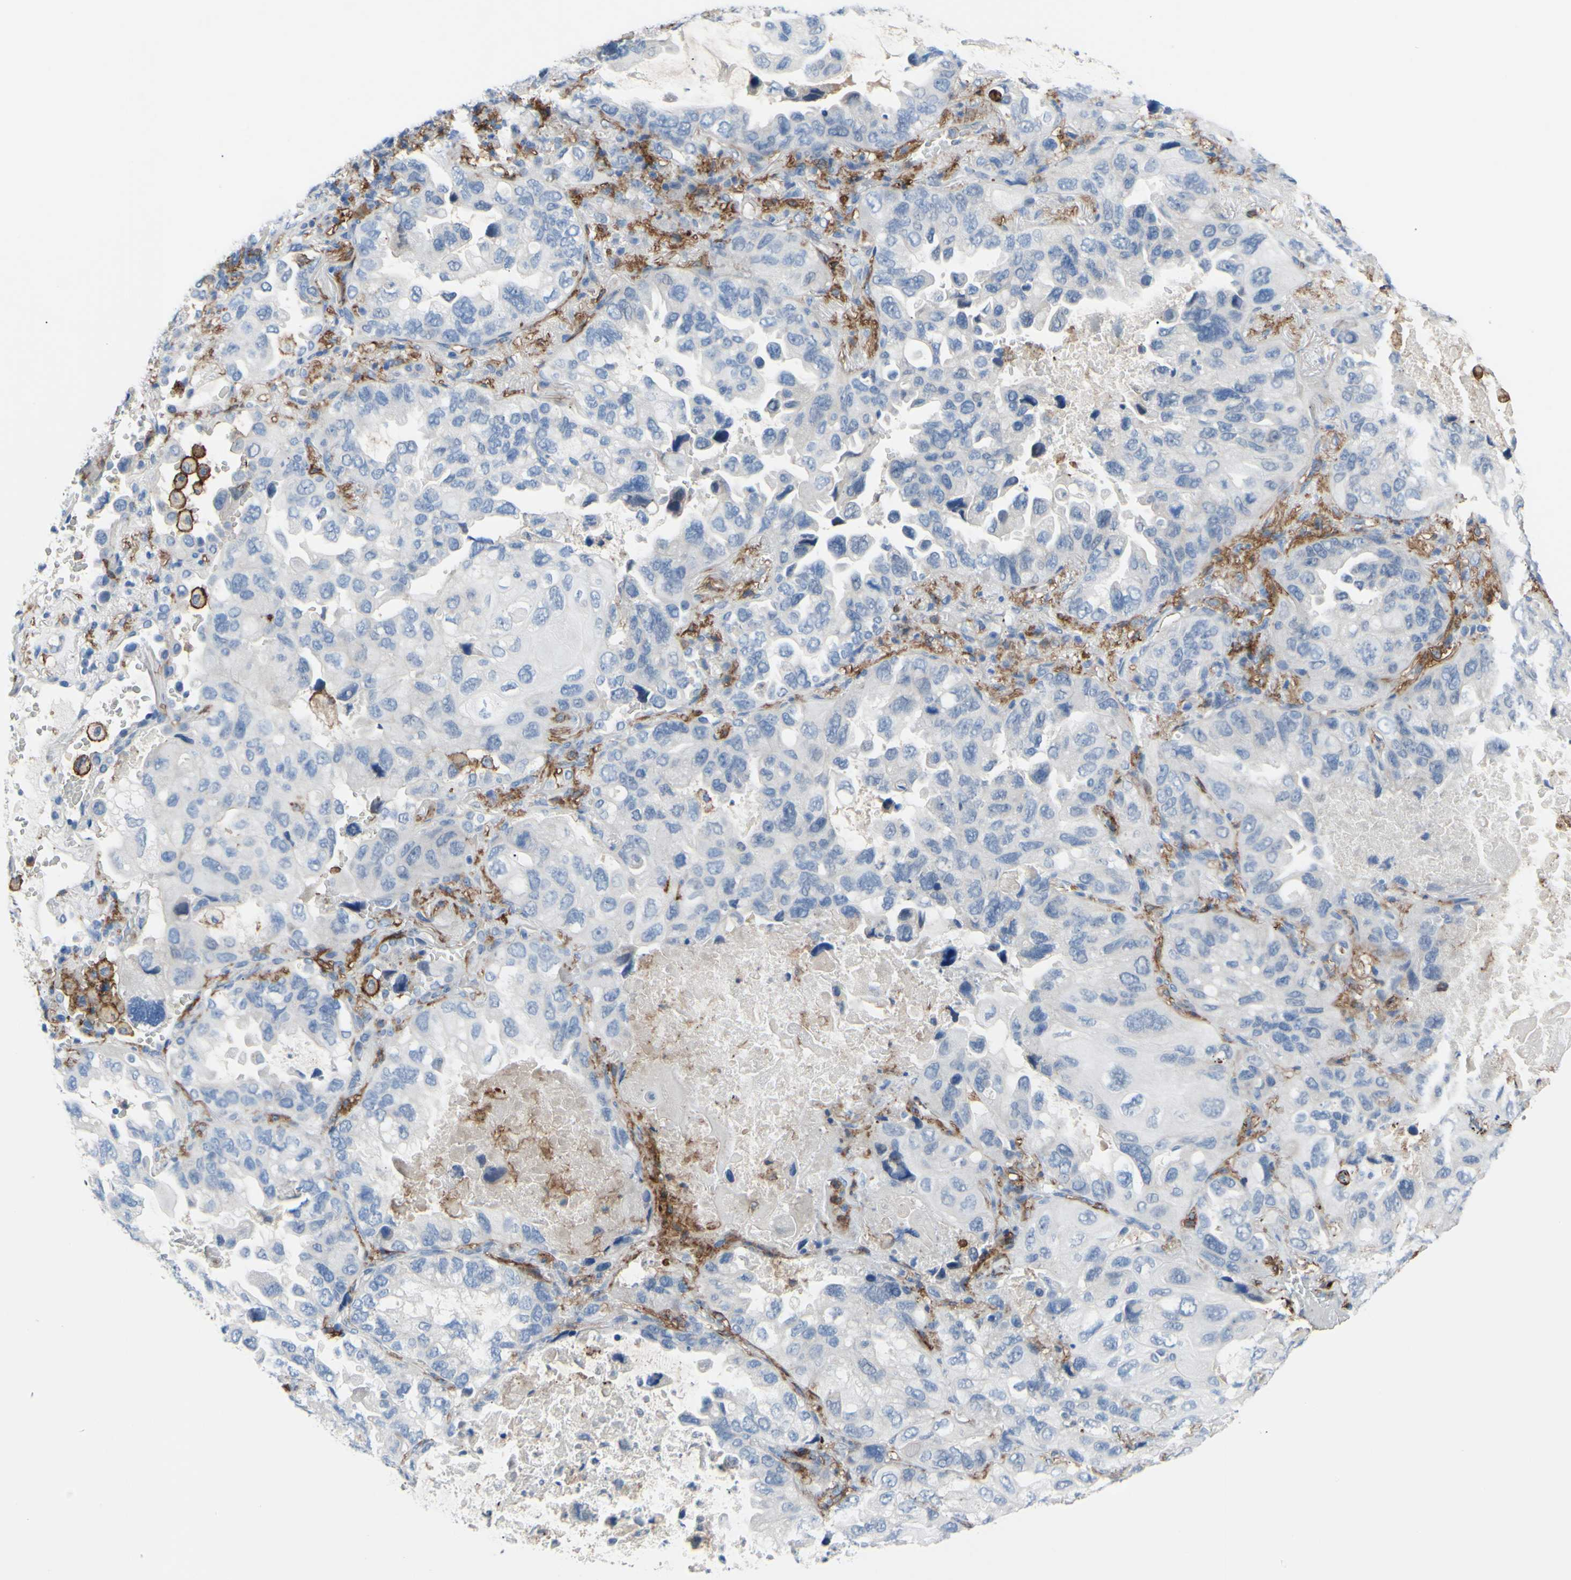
{"staining": {"intensity": "negative", "quantity": "none", "location": "none"}, "tissue": "lung cancer", "cell_type": "Tumor cells", "image_type": "cancer", "snomed": [{"axis": "morphology", "description": "Squamous cell carcinoma, NOS"}, {"axis": "topography", "description": "Lung"}], "caption": "Tumor cells are negative for protein expression in human squamous cell carcinoma (lung). (Immunohistochemistry (ihc), brightfield microscopy, high magnification).", "gene": "FCGR2A", "patient": {"sex": "female", "age": 73}}